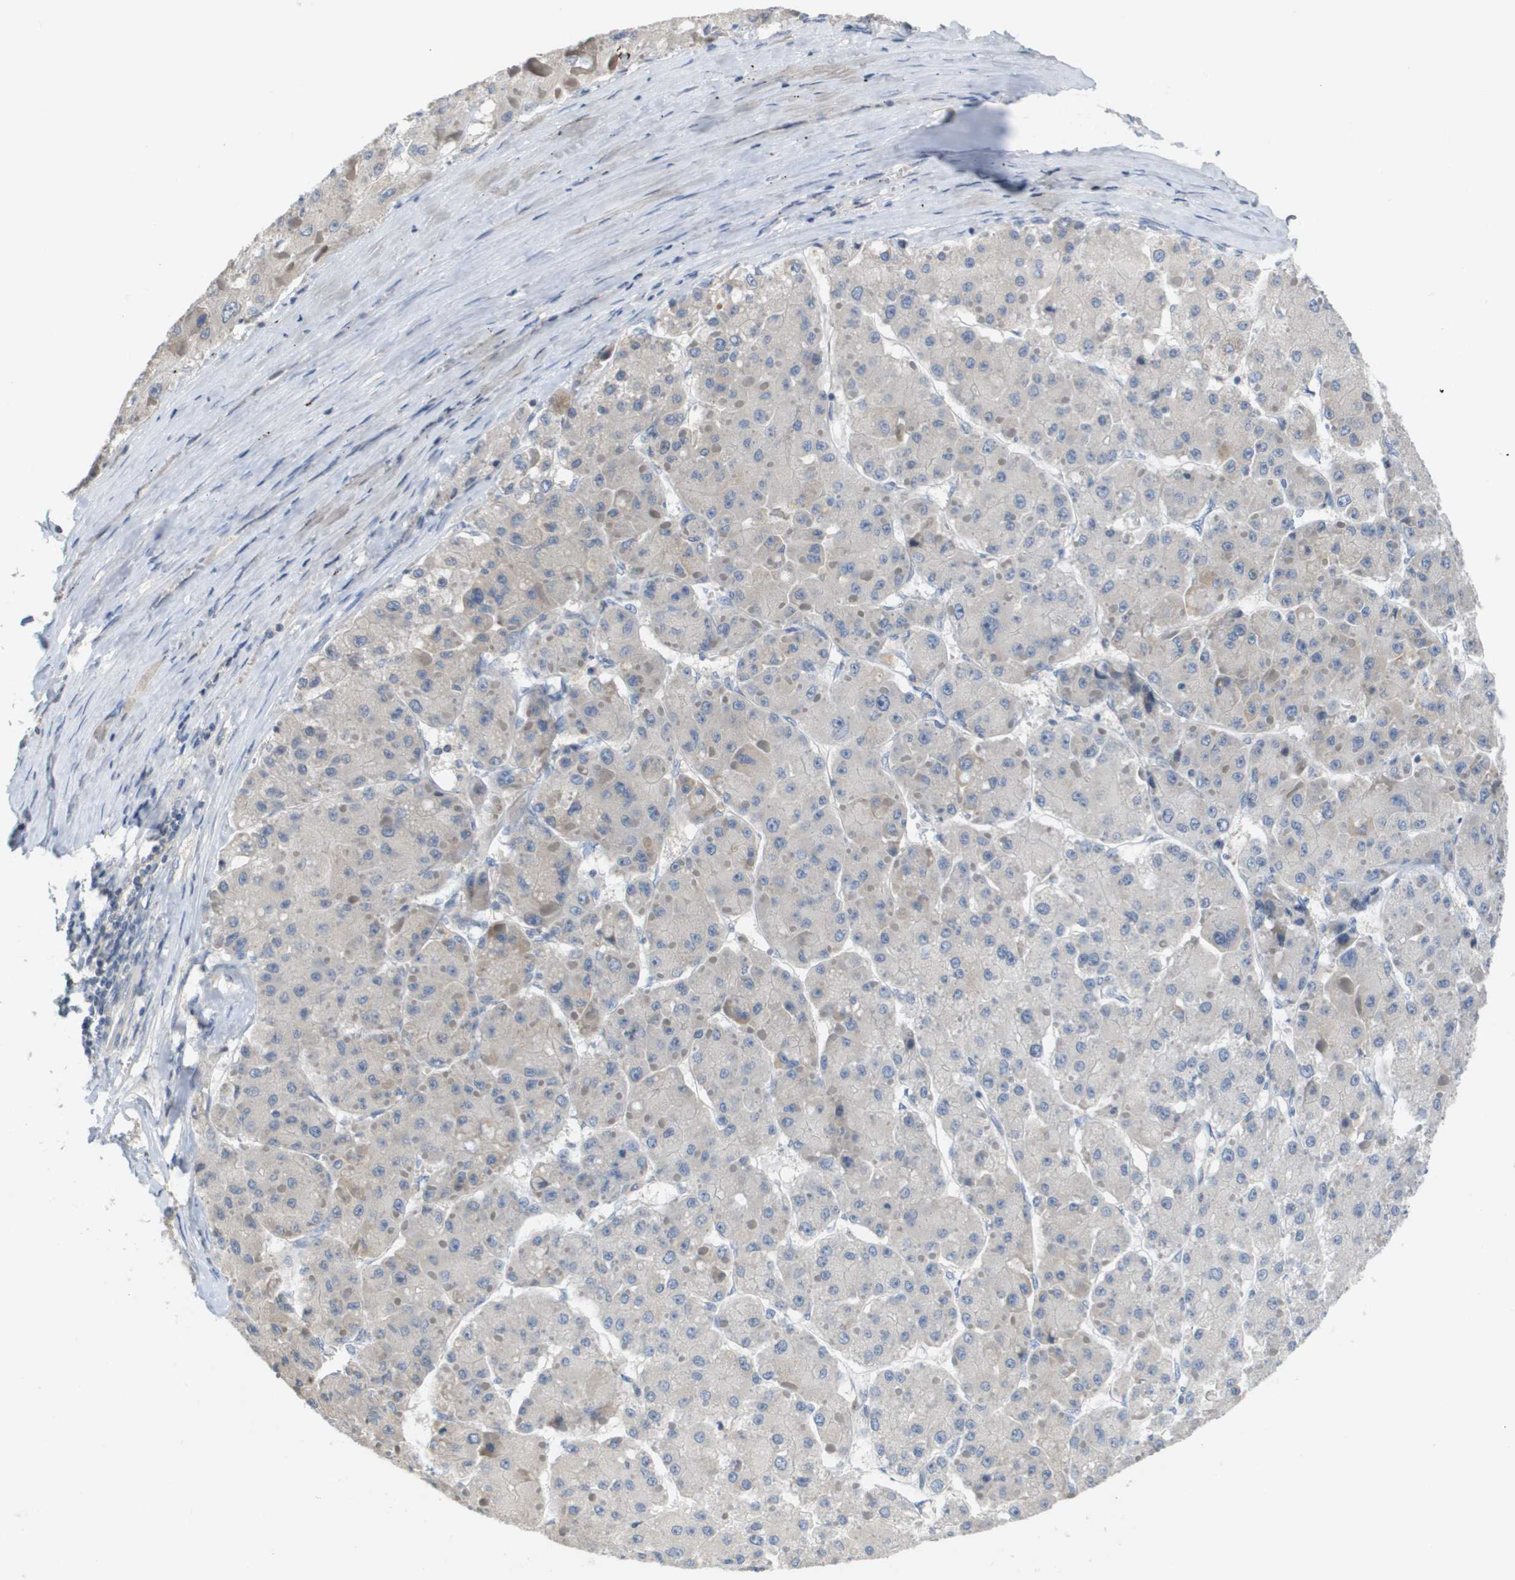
{"staining": {"intensity": "negative", "quantity": "none", "location": "none"}, "tissue": "liver cancer", "cell_type": "Tumor cells", "image_type": "cancer", "snomed": [{"axis": "morphology", "description": "Carcinoma, Hepatocellular, NOS"}, {"axis": "topography", "description": "Liver"}], "caption": "Tumor cells are negative for protein expression in human liver cancer (hepatocellular carcinoma).", "gene": "CAPN11", "patient": {"sex": "female", "age": 73}}